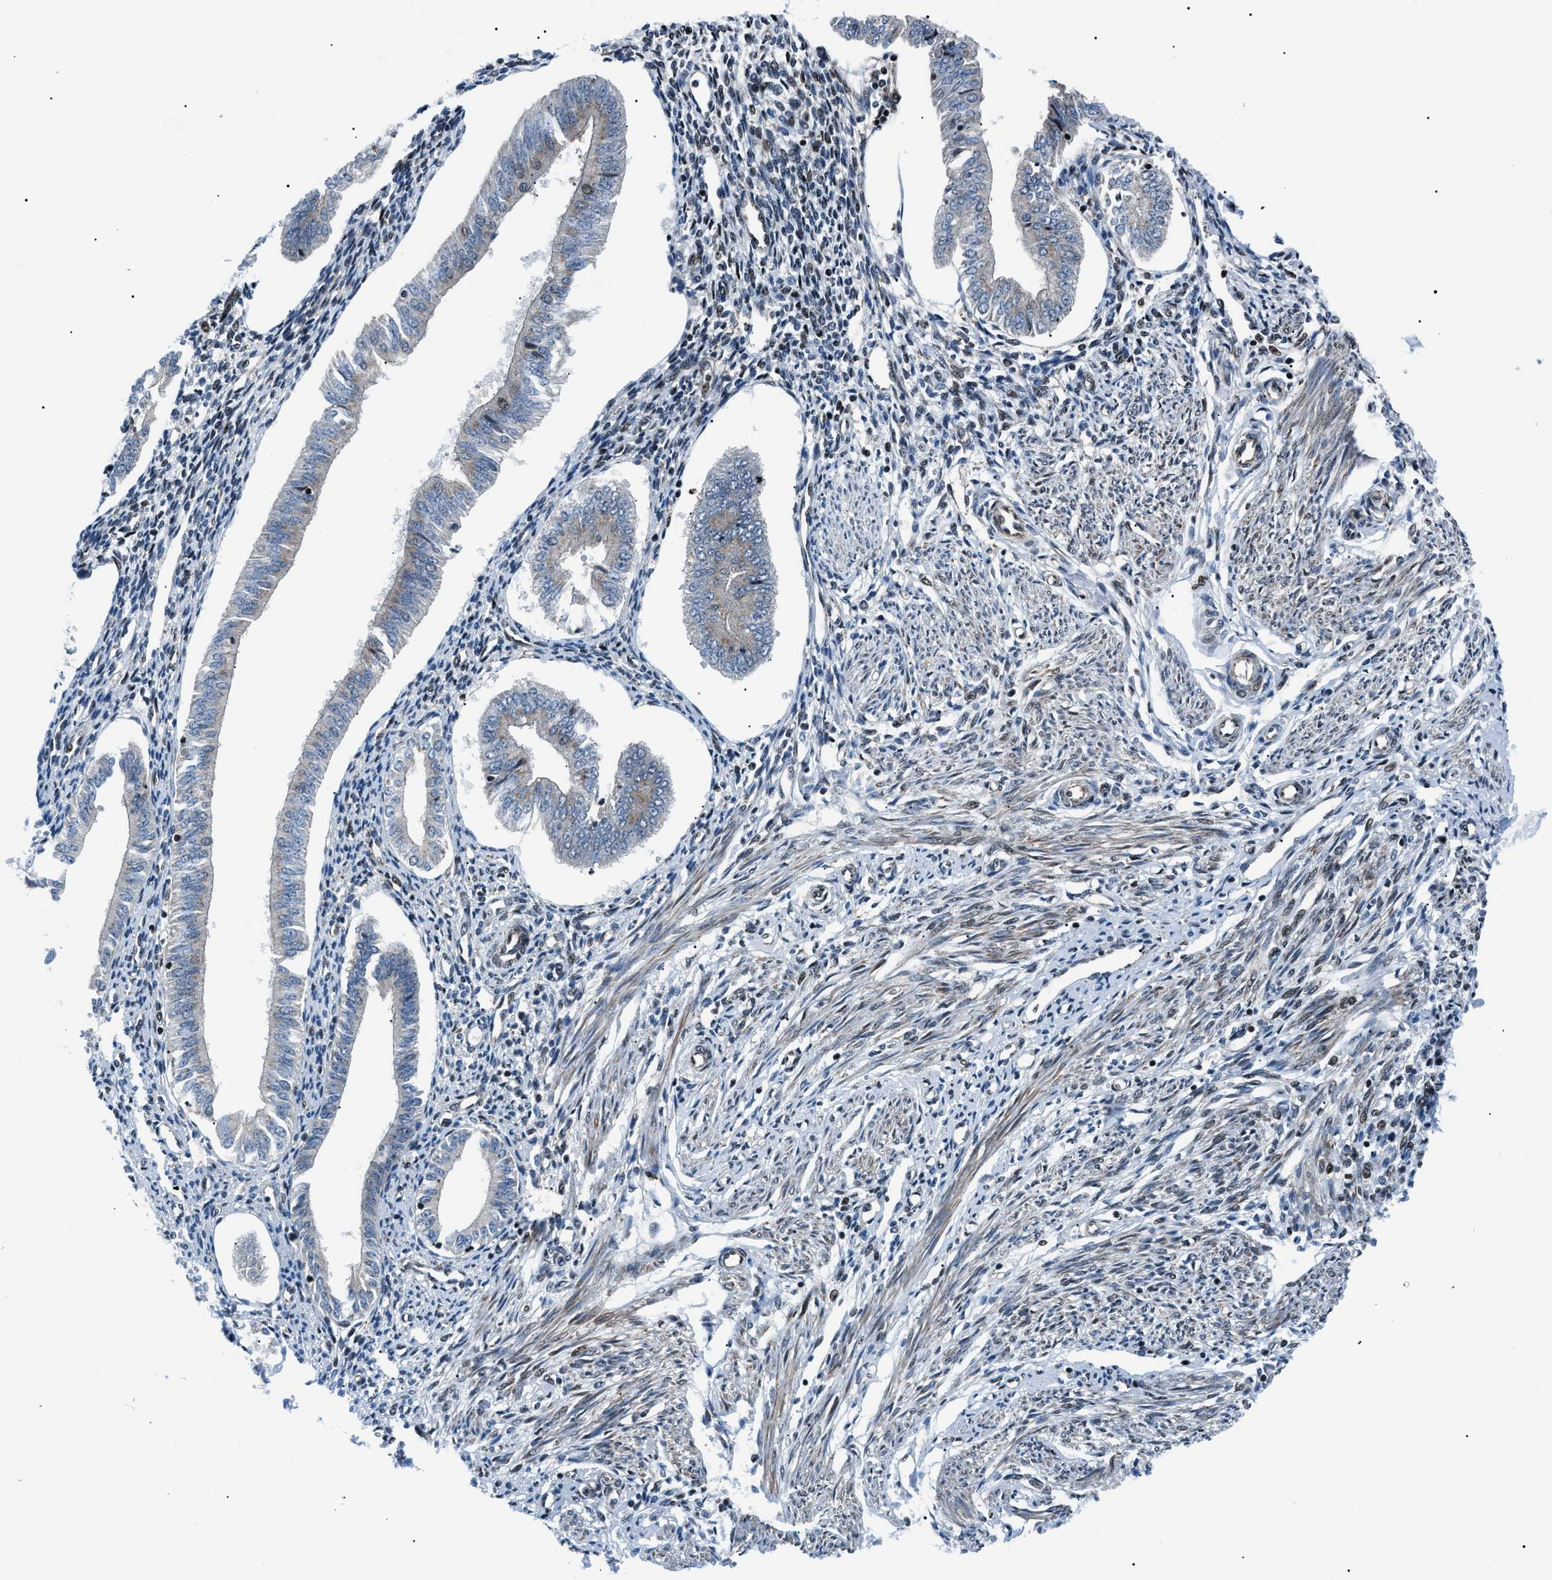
{"staining": {"intensity": "strong", "quantity": "<25%", "location": "nuclear"}, "tissue": "endometrium", "cell_type": "Cells in endometrial stroma", "image_type": "normal", "snomed": [{"axis": "morphology", "description": "Normal tissue, NOS"}, {"axis": "topography", "description": "Endometrium"}], "caption": "A brown stain shows strong nuclear expression of a protein in cells in endometrial stroma of unremarkable human endometrium. (Brightfield microscopy of DAB IHC at high magnification).", "gene": "PRKX", "patient": {"sex": "female", "age": 50}}